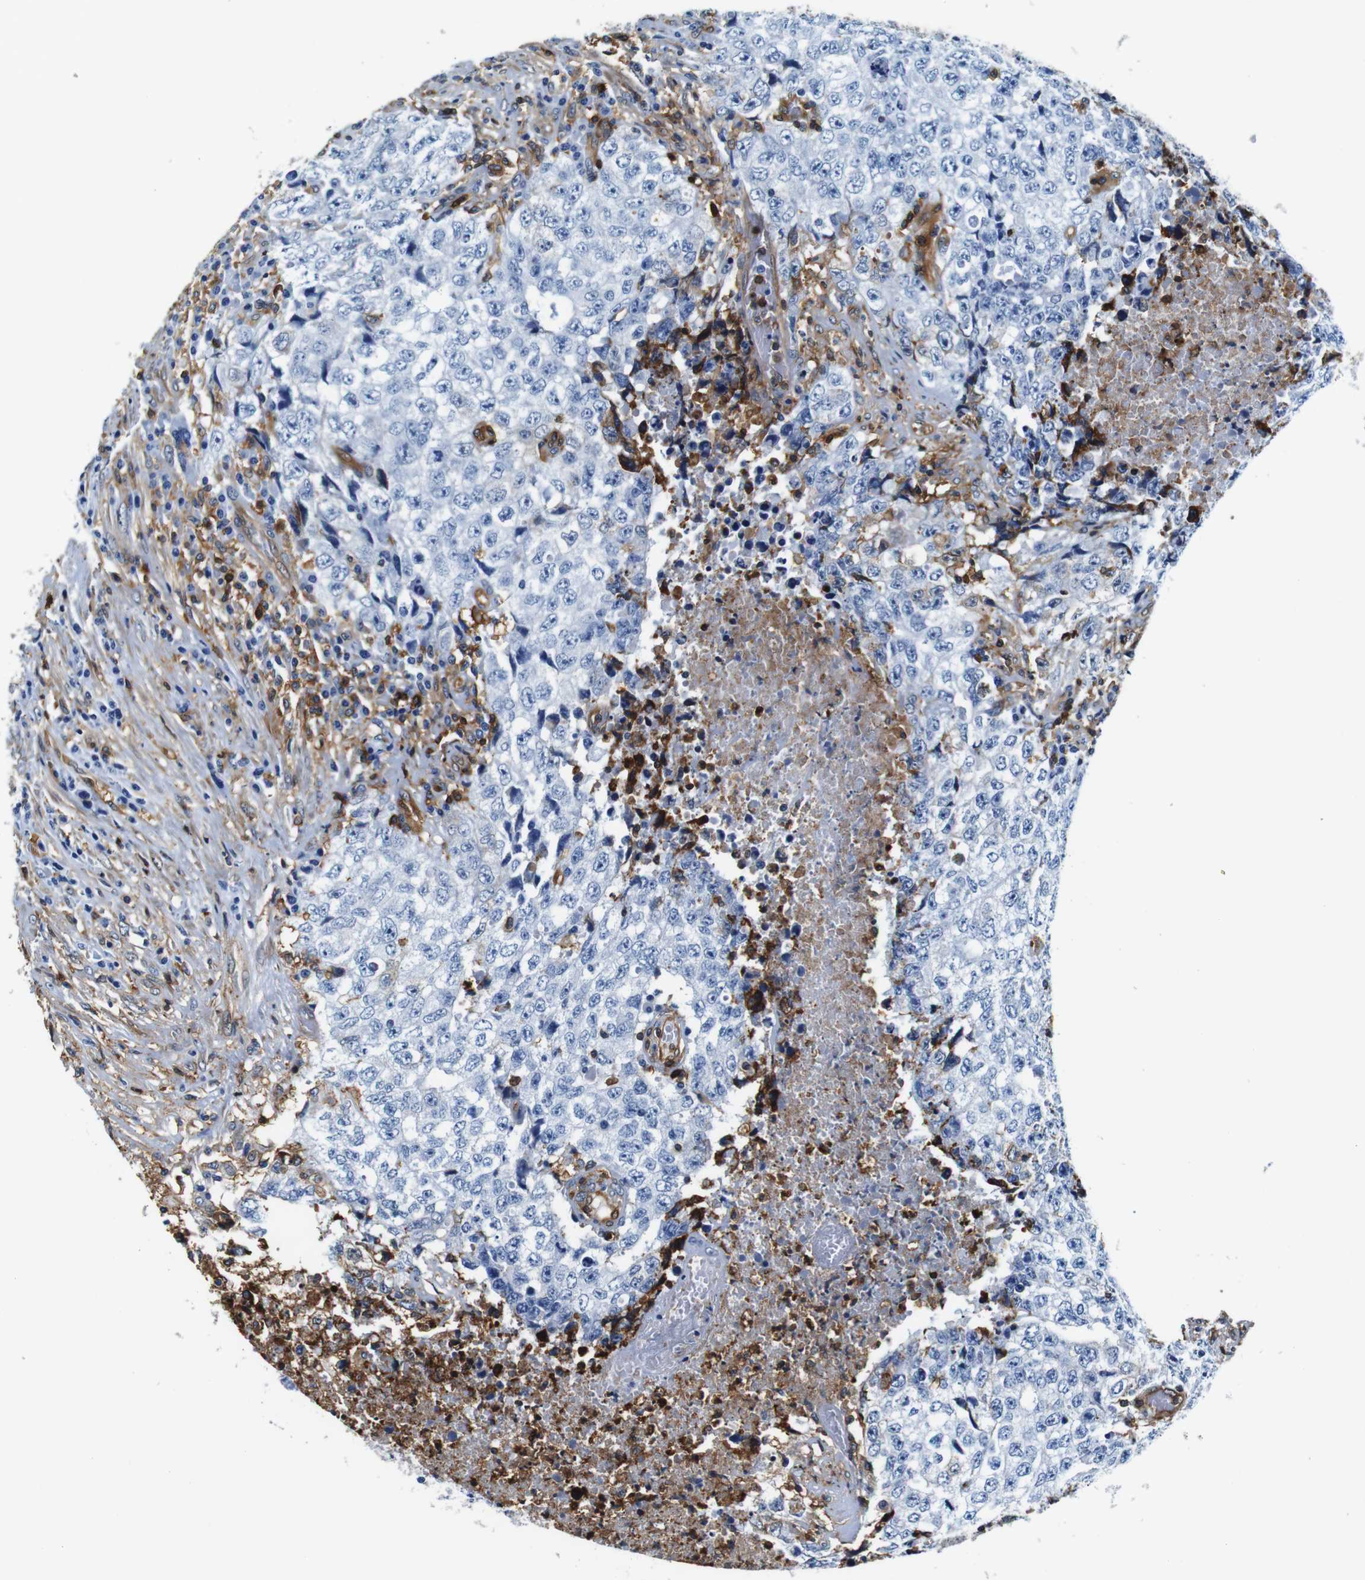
{"staining": {"intensity": "negative", "quantity": "none", "location": "none"}, "tissue": "testis cancer", "cell_type": "Tumor cells", "image_type": "cancer", "snomed": [{"axis": "morphology", "description": "Necrosis, NOS"}, {"axis": "morphology", "description": "Carcinoma, Embryonal, NOS"}, {"axis": "topography", "description": "Testis"}], "caption": "Histopathology image shows no protein expression in tumor cells of embryonal carcinoma (testis) tissue. (DAB IHC visualized using brightfield microscopy, high magnification).", "gene": "ANXA1", "patient": {"sex": "male", "age": 19}}